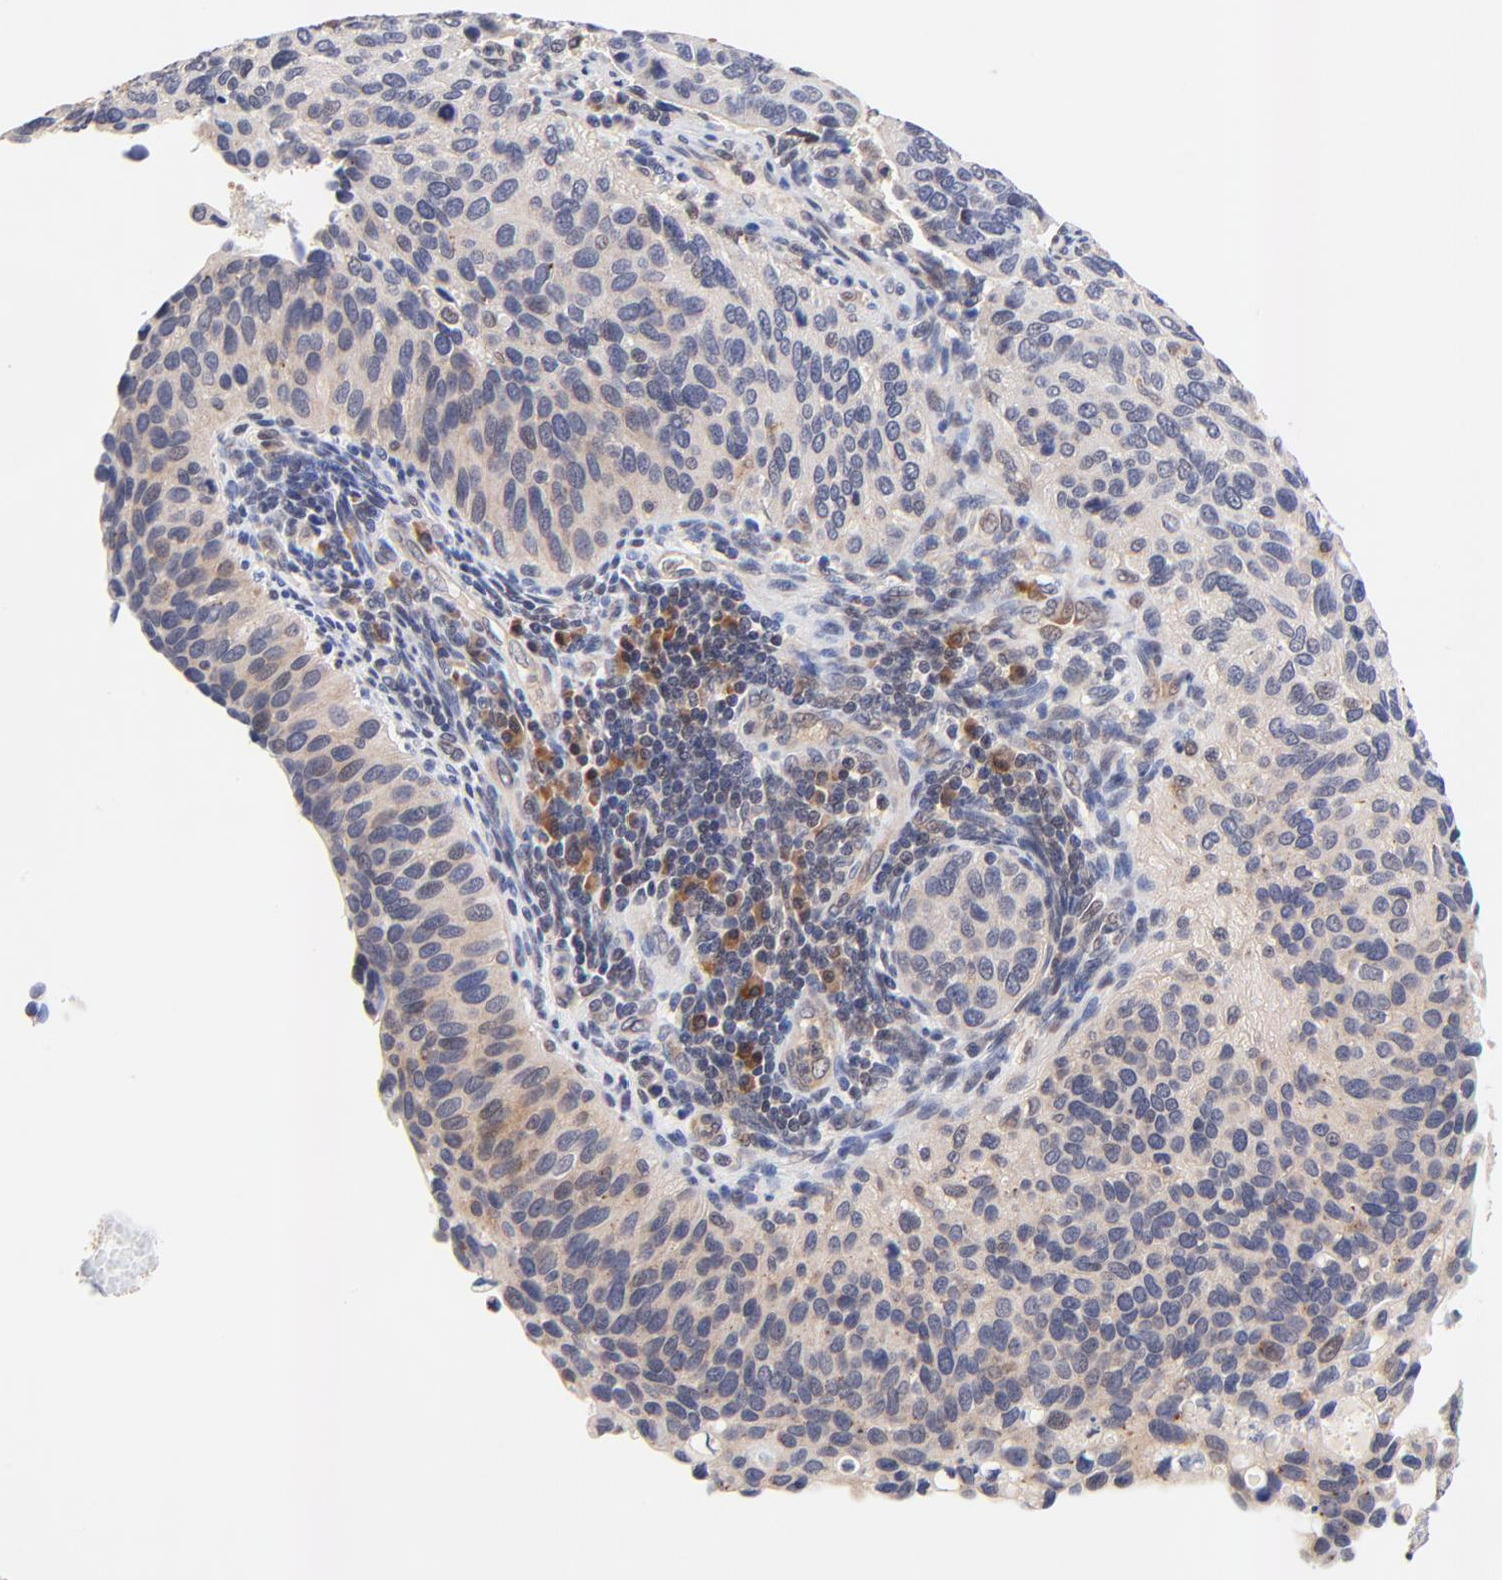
{"staining": {"intensity": "weak", "quantity": ">75%", "location": "cytoplasmic/membranous"}, "tissue": "cervical cancer", "cell_type": "Tumor cells", "image_type": "cancer", "snomed": [{"axis": "morphology", "description": "Adenocarcinoma, NOS"}, {"axis": "topography", "description": "Cervix"}], "caption": "Cervical cancer (adenocarcinoma) stained with DAB immunohistochemistry exhibits low levels of weak cytoplasmic/membranous expression in approximately >75% of tumor cells.", "gene": "TXNL1", "patient": {"sex": "female", "age": 29}}